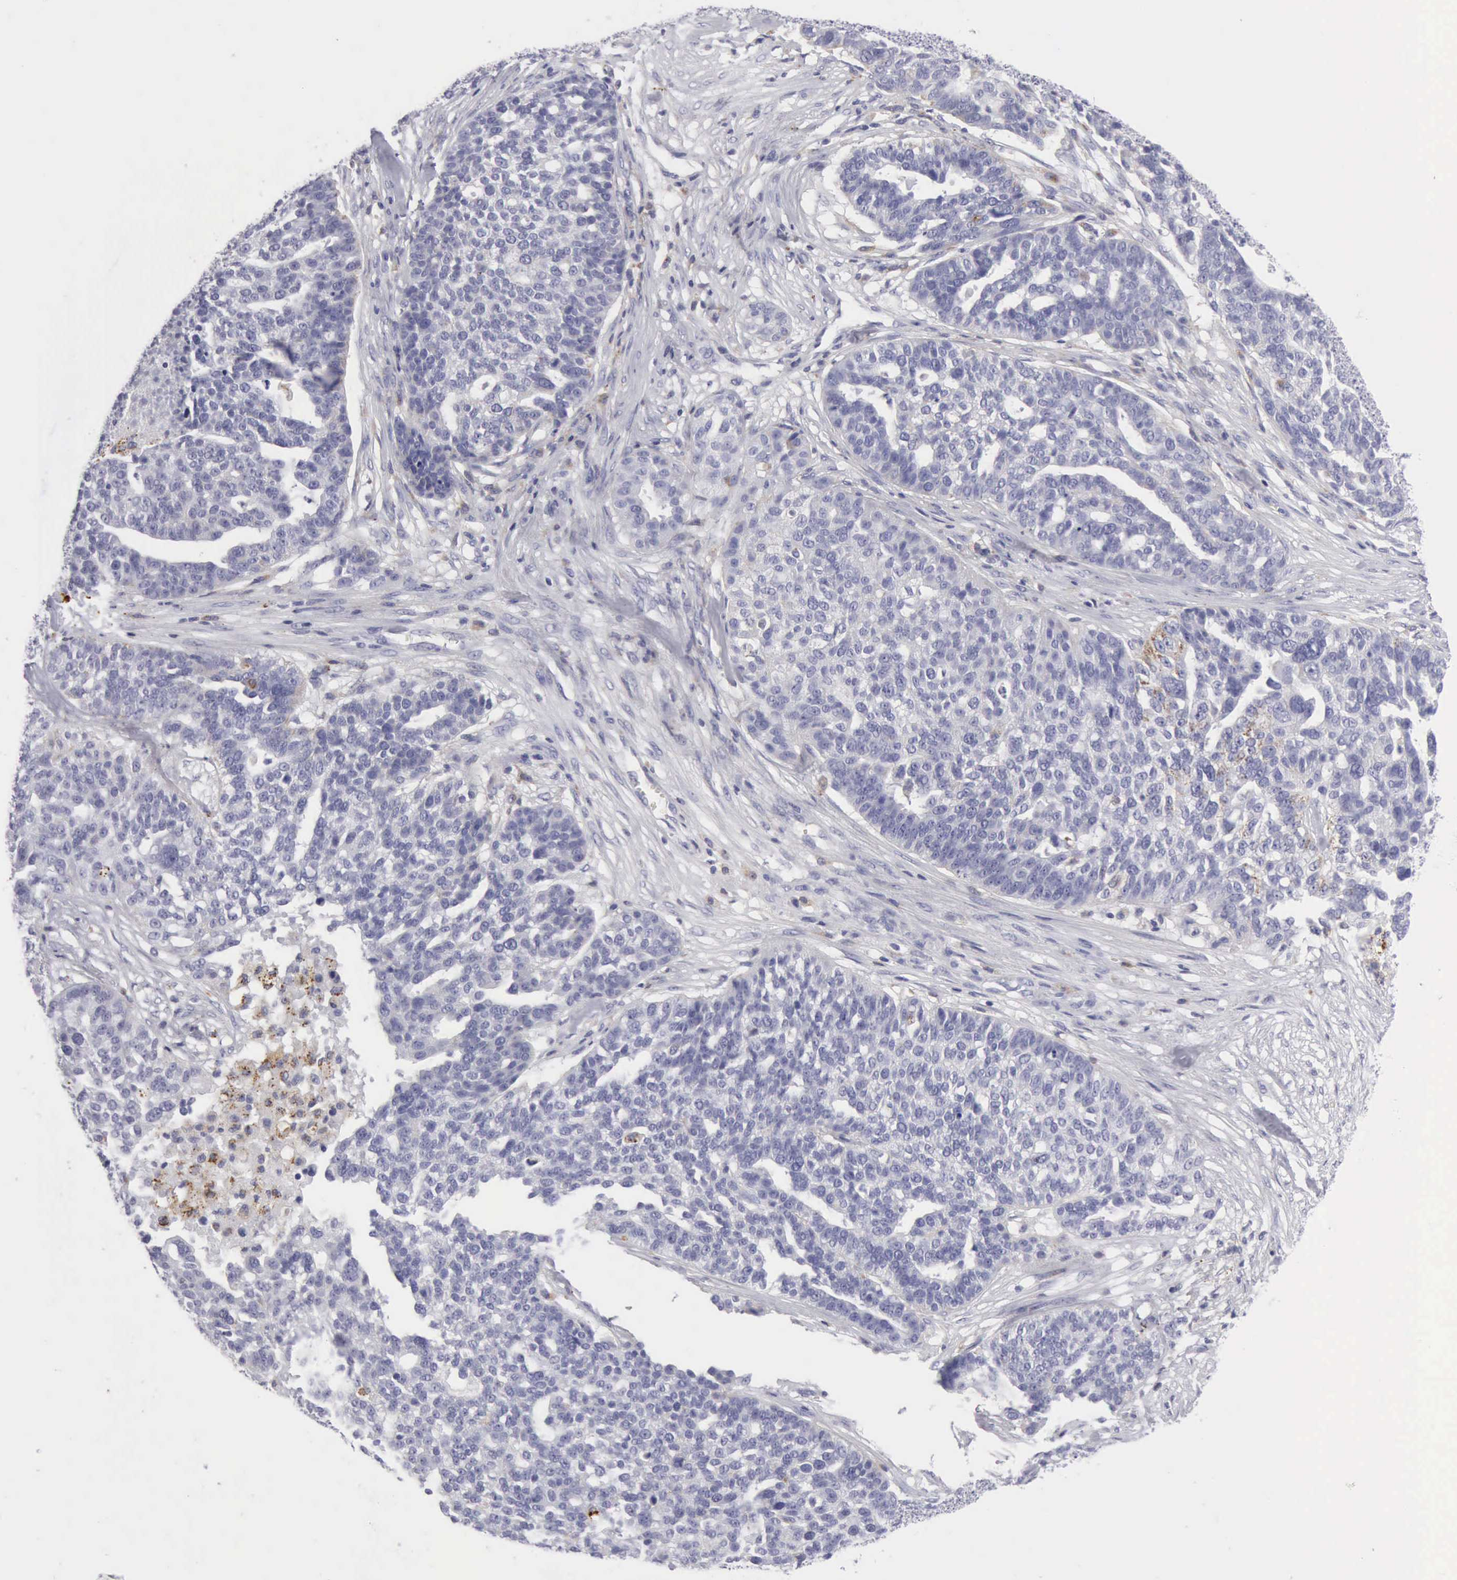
{"staining": {"intensity": "negative", "quantity": "none", "location": "none"}, "tissue": "ovarian cancer", "cell_type": "Tumor cells", "image_type": "cancer", "snomed": [{"axis": "morphology", "description": "Cystadenocarcinoma, serous, NOS"}, {"axis": "topography", "description": "Ovary"}], "caption": "An immunohistochemistry (IHC) image of ovarian cancer (serous cystadenocarcinoma) is shown. There is no staining in tumor cells of ovarian cancer (serous cystadenocarcinoma).", "gene": "CTSS", "patient": {"sex": "female", "age": 59}}